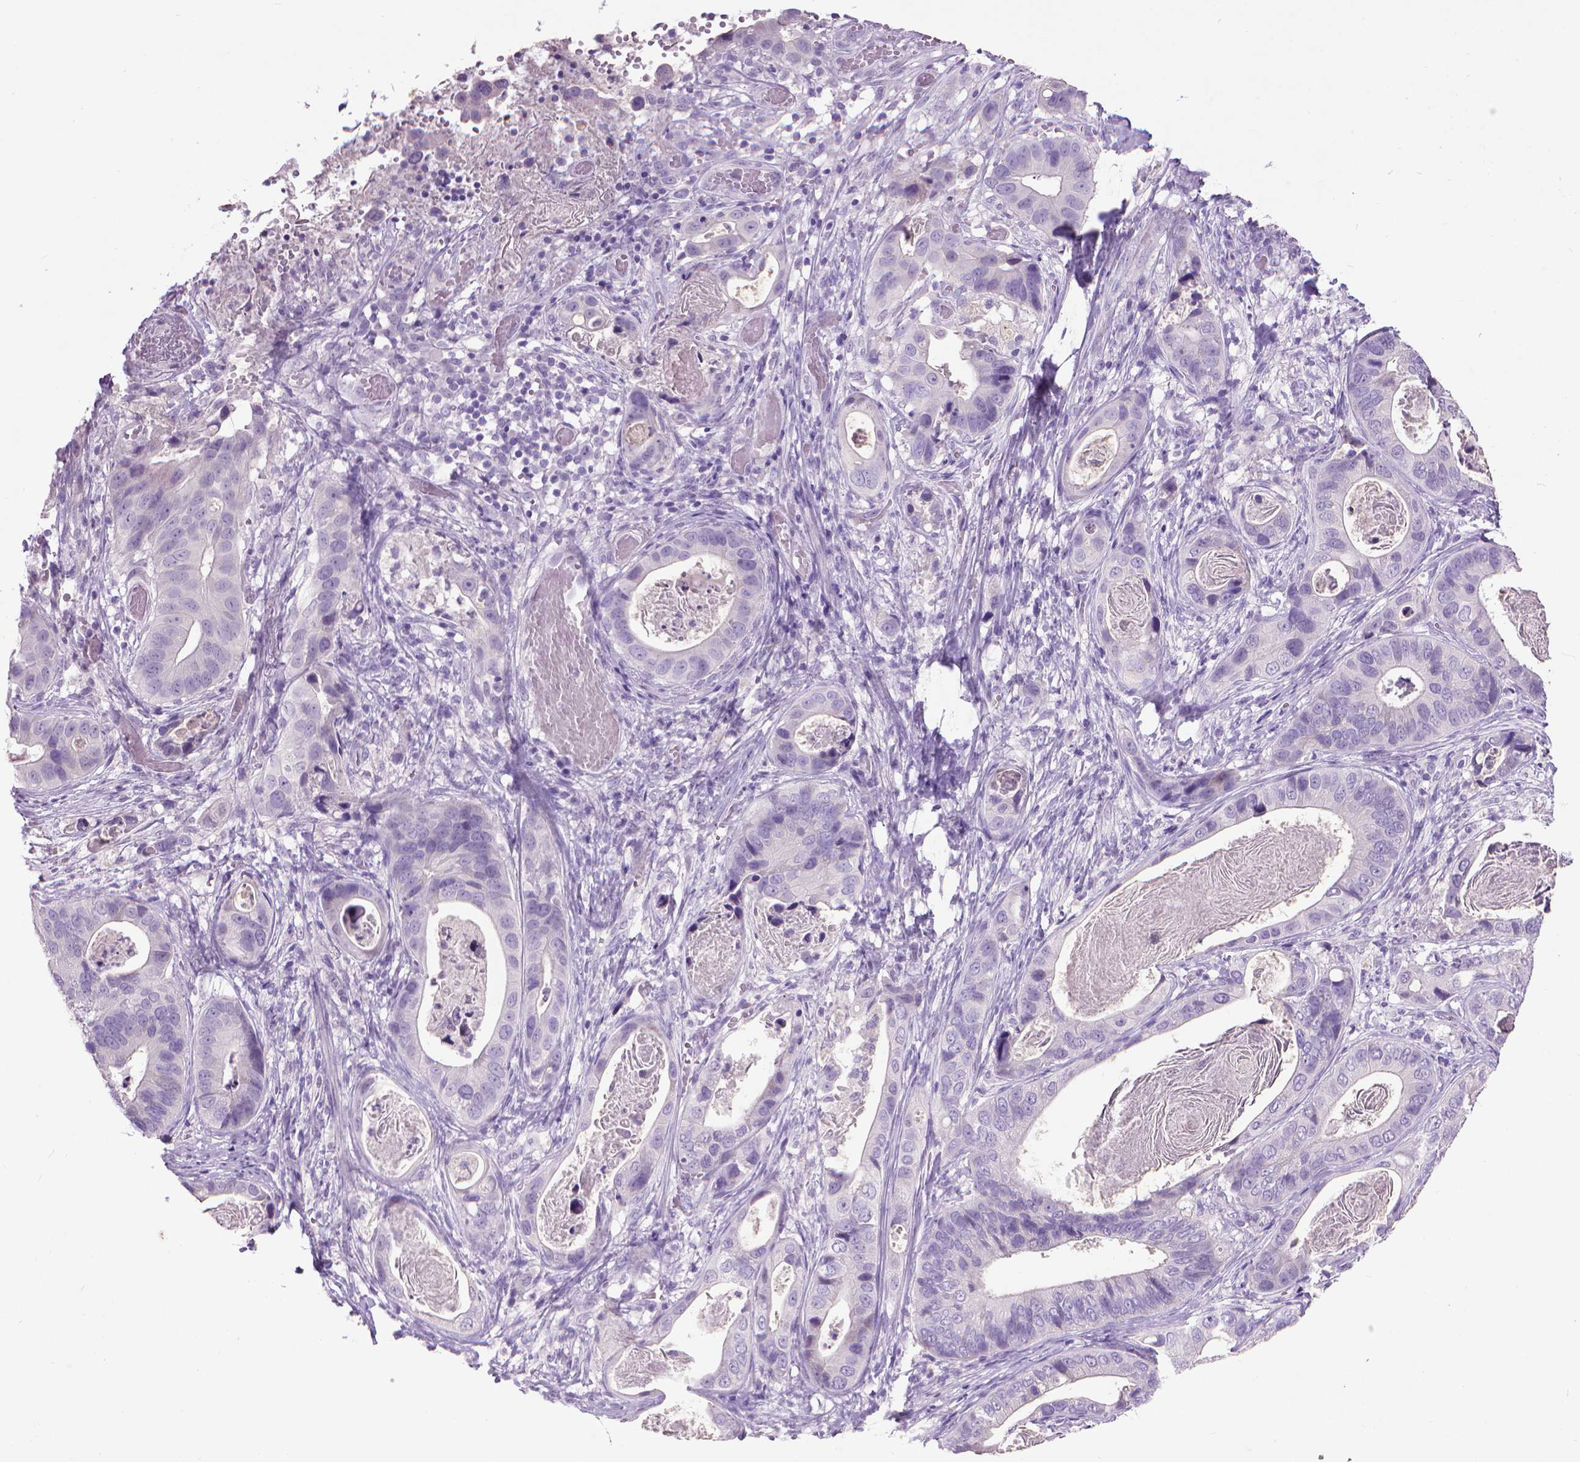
{"staining": {"intensity": "negative", "quantity": "none", "location": "none"}, "tissue": "stomach cancer", "cell_type": "Tumor cells", "image_type": "cancer", "snomed": [{"axis": "morphology", "description": "Adenocarcinoma, NOS"}, {"axis": "topography", "description": "Stomach"}], "caption": "This is an IHC histopathology image of human stomach cancer (adenocarcinoma). There is no staining in tumor cells.", "gene": "KRT5", "patient": {"sex": "male", "age": 84}}